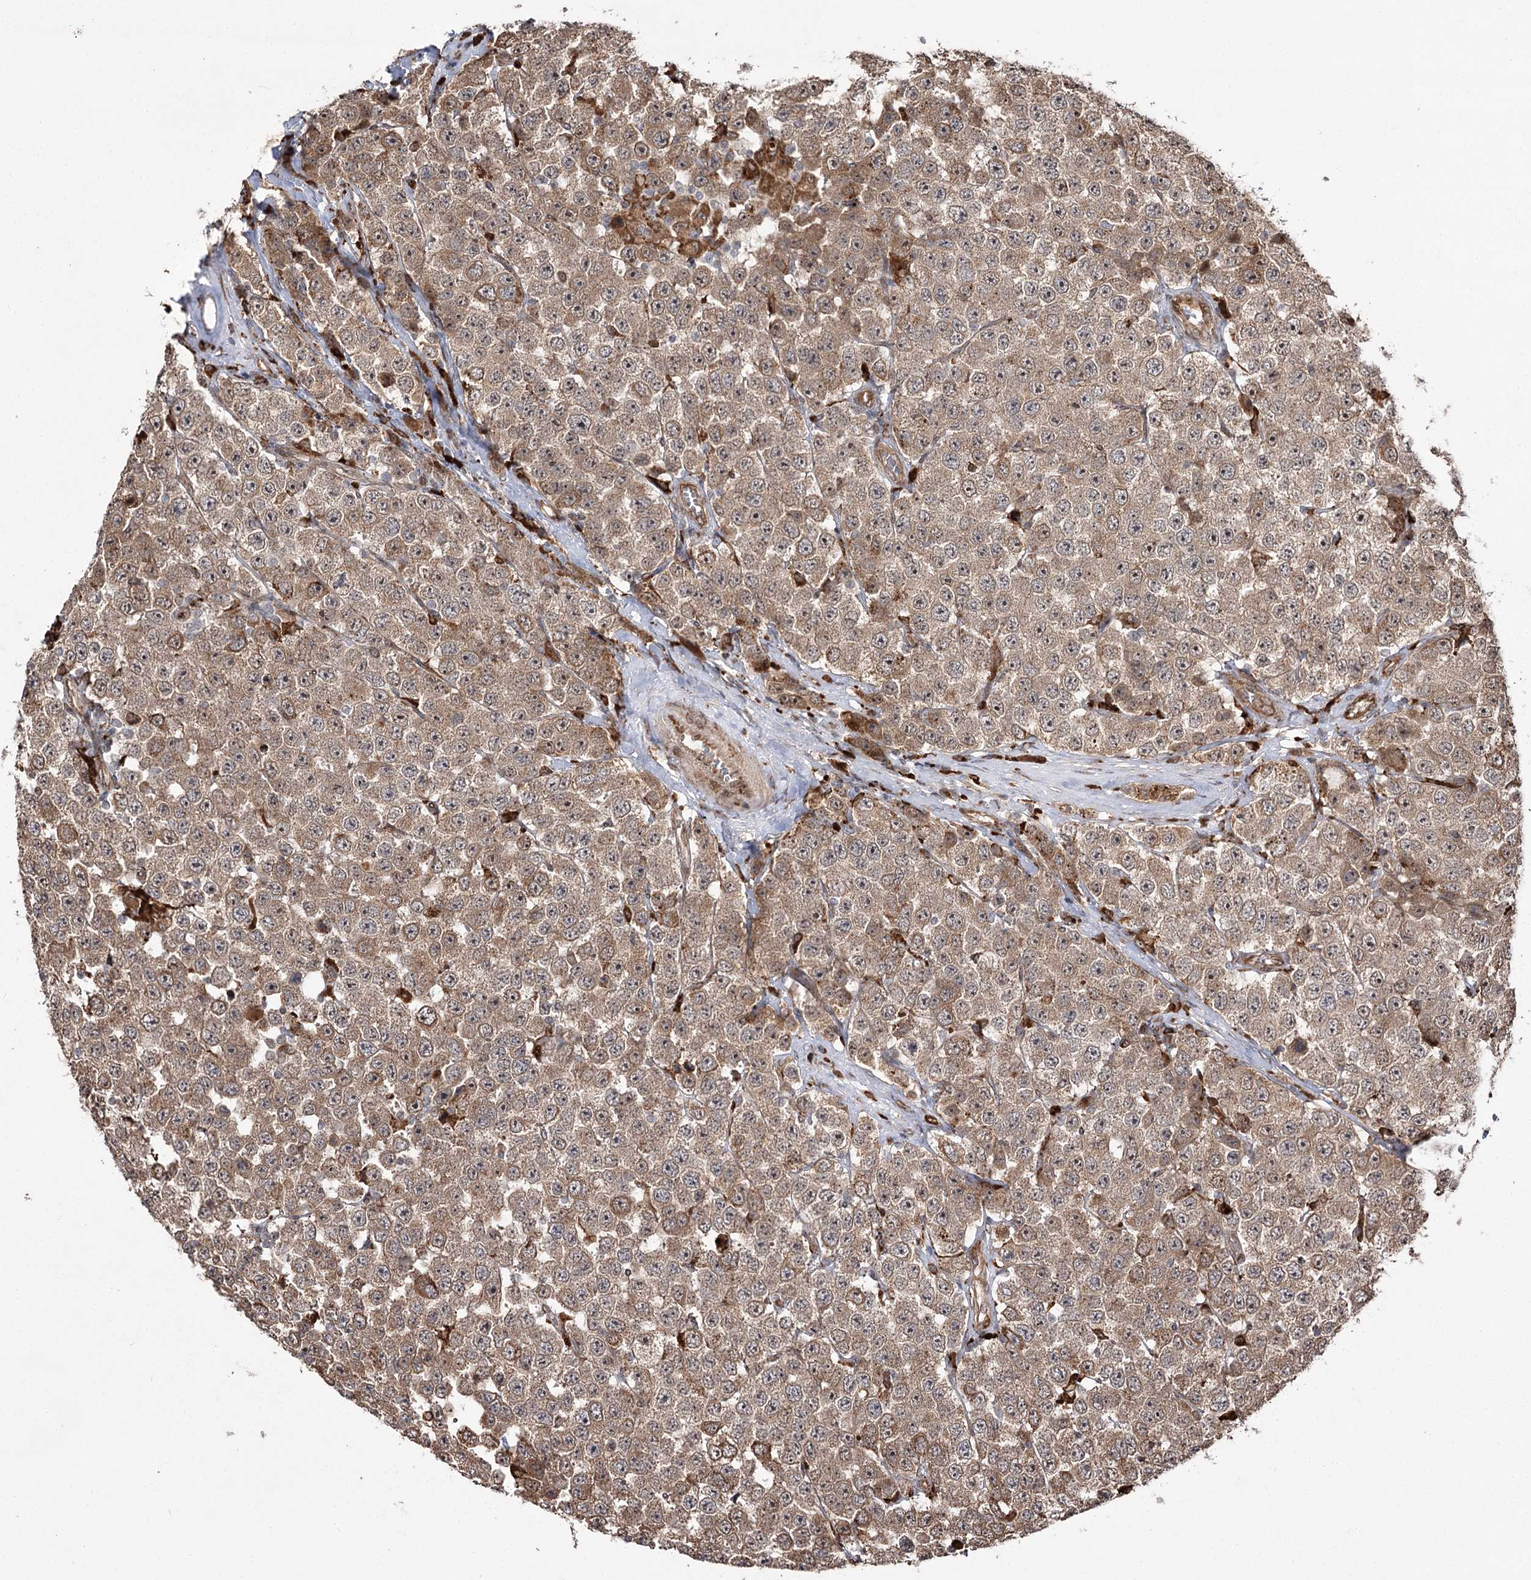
{"staining": {"intensity": "moderate", "quantity": ">75%", "location": "cytoplasmic/membranous"}, "tissue": "testis cancer", "cell_type": "Tumor cells", "image_type": "cancer", "snomed": [{"axis": "morphology", "description": "Seminoma, NOS"}, {"axis": "topography", "description": "Testis"}], "caption": "Seminoma (testis) was stained to show a protein in brown. There is medium levels of moderate cytoplasmic/membranous expression in approximately >75% of tumor cells.", "gene": "FANCL", "patient": {"sex": "male", "age": 28}}